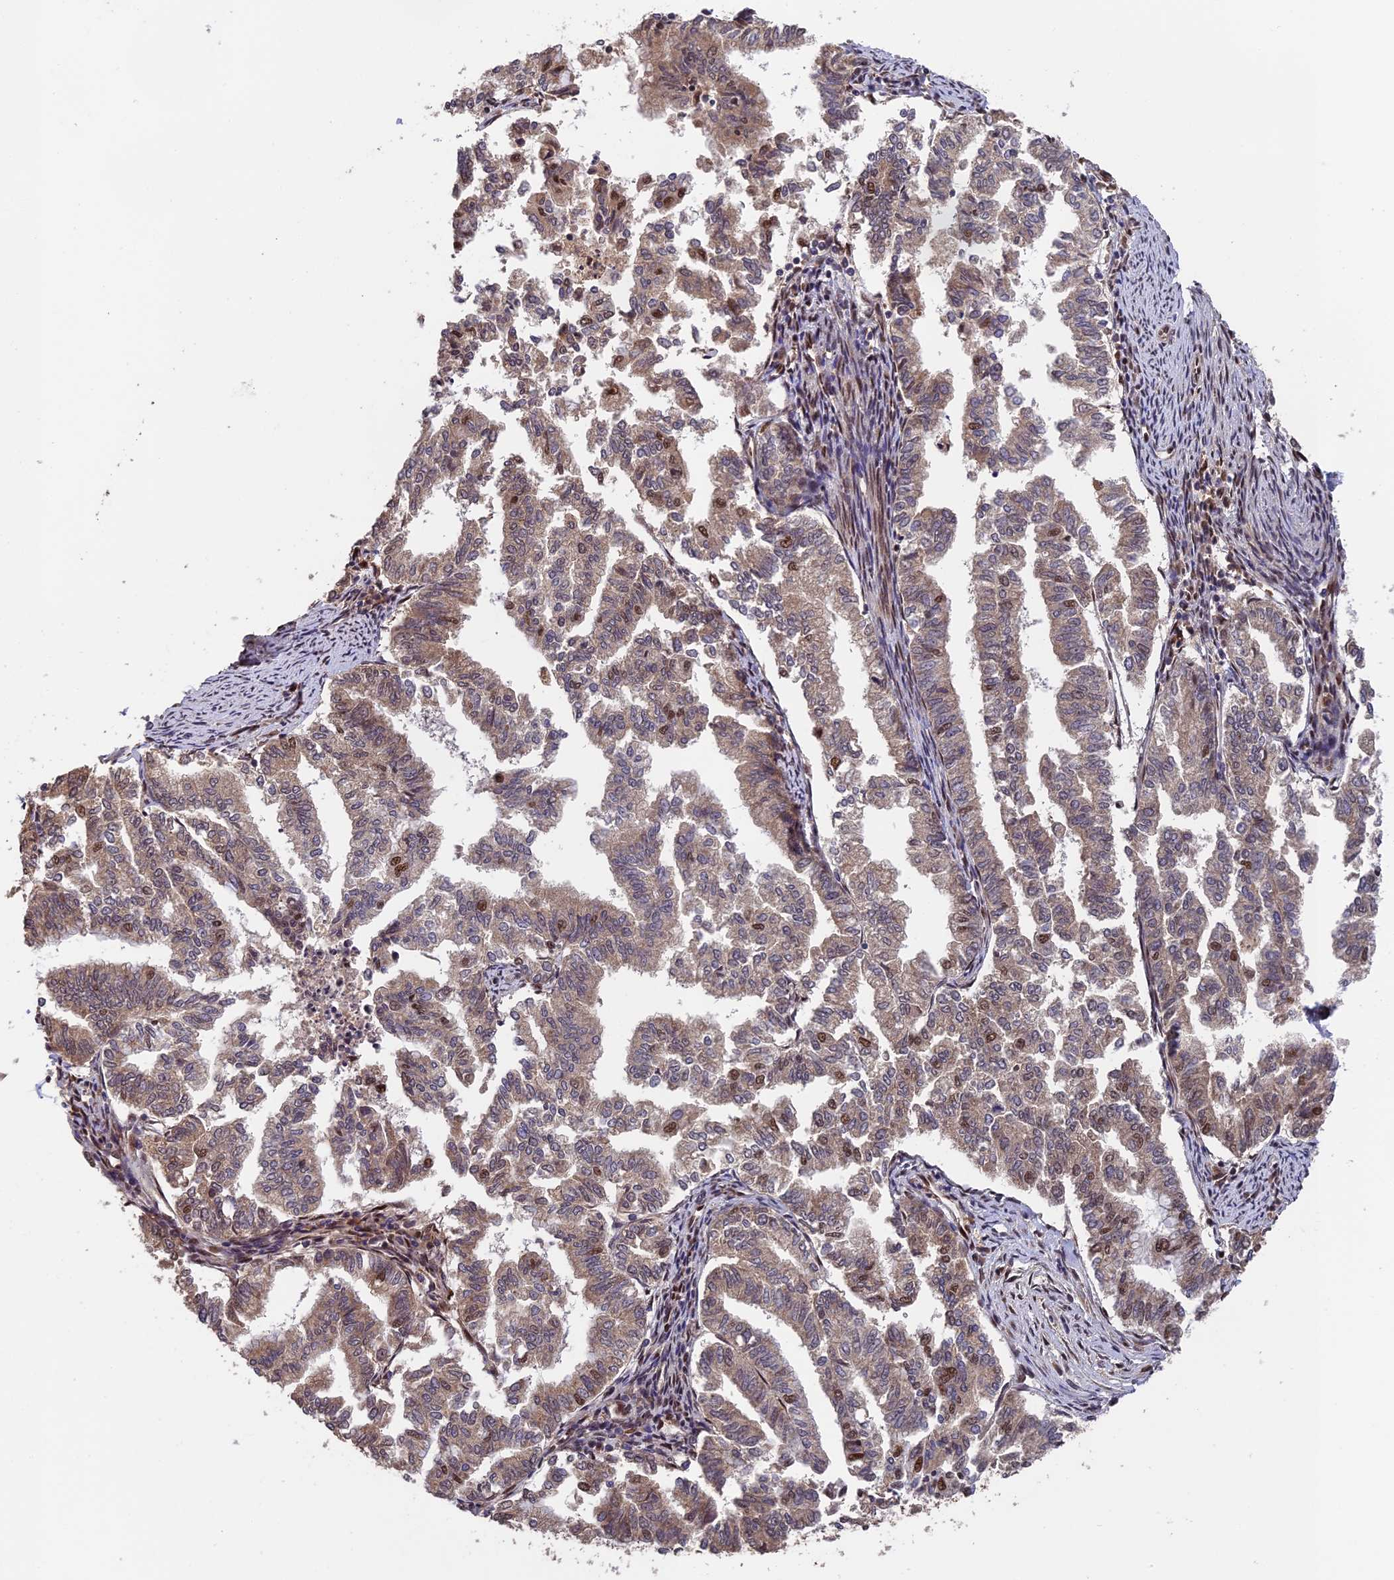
{"staining": {"intensity": "moderate", "quantity": "<25%", "location": "cytoplasmic/membranous,nuclear"}, "tissue": "endometrial cancer", "cell_type": "Tumor cells", "image_type": "cancer", "snomed": [{"axis": "morphology", "description": "Adenocarcinoma, NOS"}, {"axis": "topography", "description": "Endometrium"}], "caption": "Tumor cells demonstrate low levels of moderate cytoplasmic/membranous and nuclear positivity in about <25% of cells in endometrial adenocarcinoma. The staining was performed using DAB (3,3'-diaminobenzidine) to visualize the protein expression in brown, while the nuclei were stained in blue with hematoxylin (Magnification: 20x).", "gene": "OSBPL1A", "patient": {"sex": "female", "age": 79}}